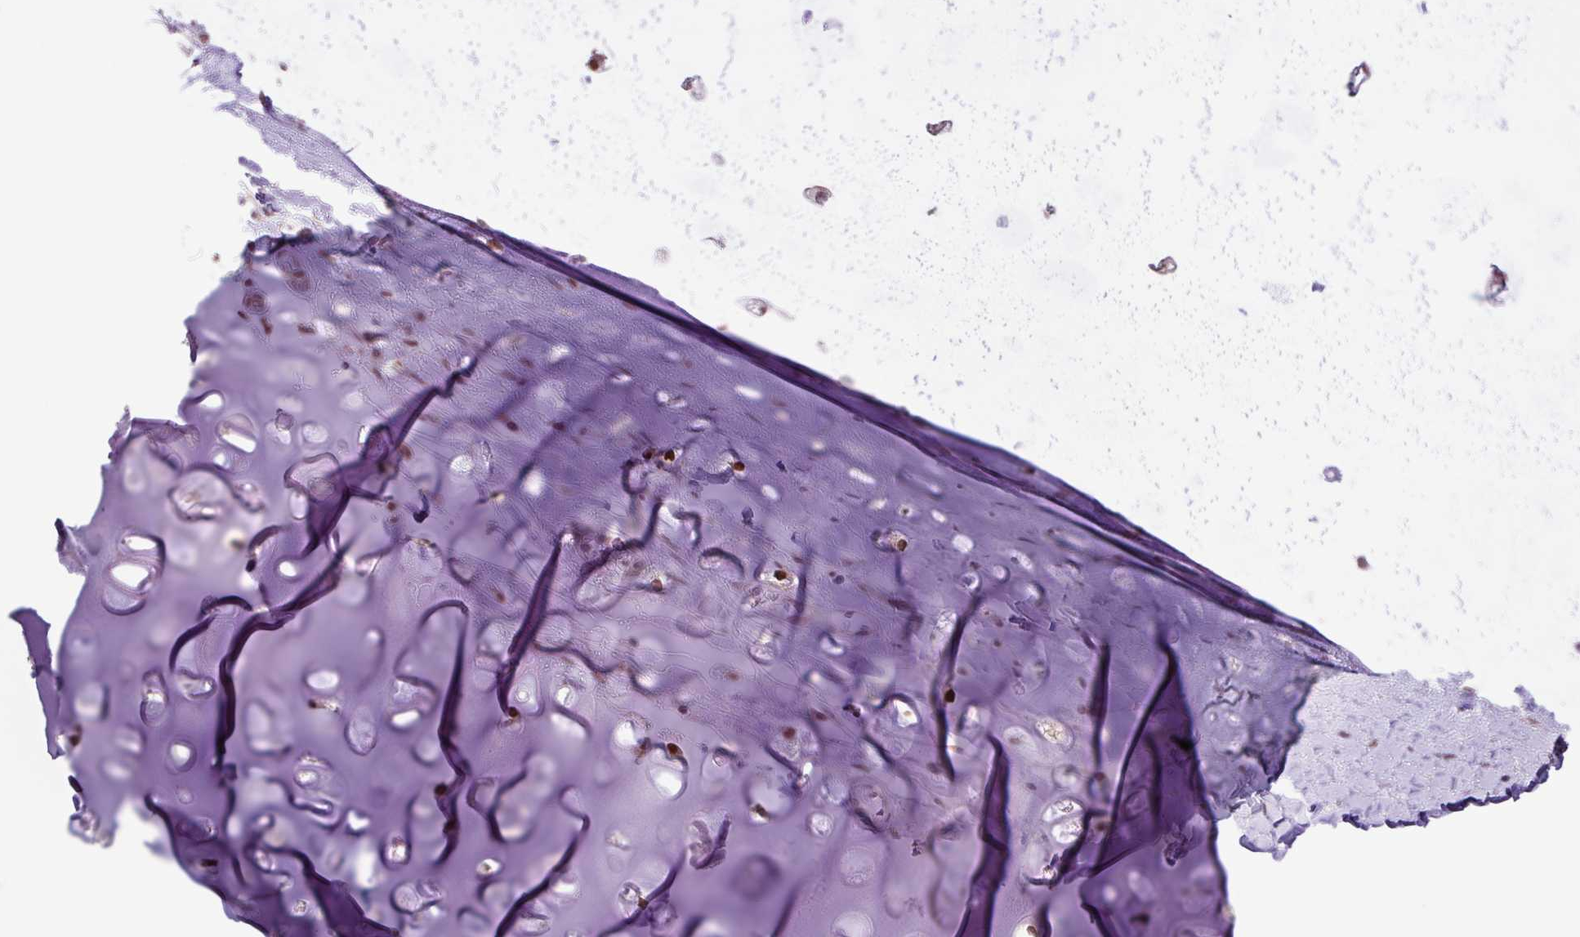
{"staining": {"intensity": "negative", "quantity": "none", "location": "none"}, "tissue": "adipose tissue", "cell_type": "Adipocytes", "image_type": "normal", "snomed": [{"axis": "morphology", "description": "Normal tissue, NOS"}, {"axis": "topography", "description": "Cartilage tissue"}, {"axis": "topography", "description": "Bronchus"}], "caption": "IHC image of unremarkable adipose tissue stained for a protein (brown), which shows no staining in adipocytes. (DAB immunohistochemistry (IHC) with hematoxylin counter stain).", "gene": "KPNA1", "patient": {"sex": "male", "age": 56}}